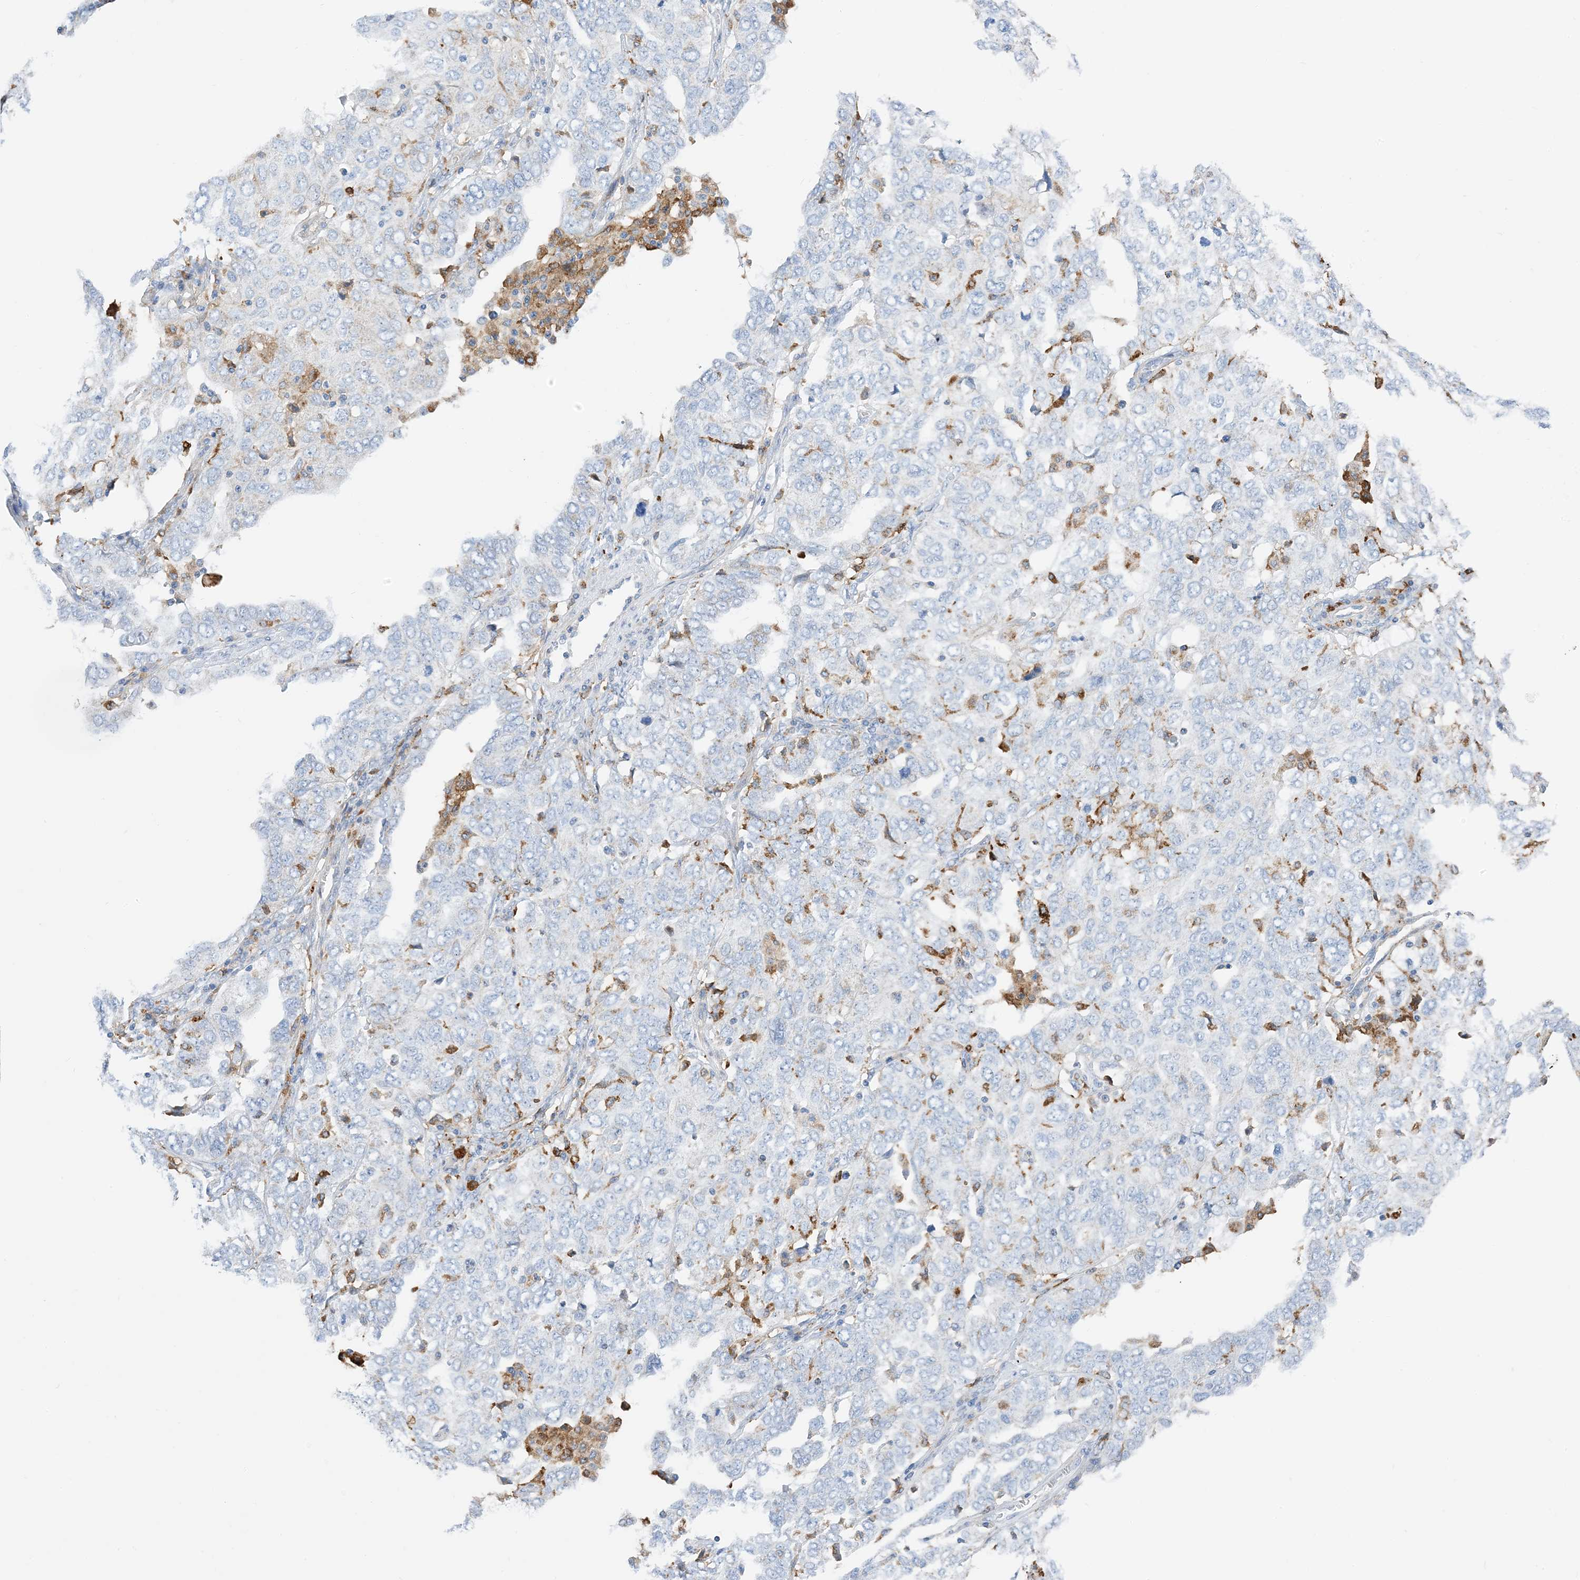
{"staining": {"intensity": "negative", "quantity": "none", "location": "none"}, "tissue": "ovarian cancer", "cell_type": "Tumor cells", "image_type": "cancer", "snomed": [{"axis": "morphology", "description": "Carcinoma, endometroid"}, {"axis": "topography", "description": "Ovary"}], "caption": "Tumor cells show no significant protein positivity in ovarian cancer. (DAB immunohistochemistry, high magnification).", "gene": "DPH3", "patient": {"sex": "female", "age": 62}}